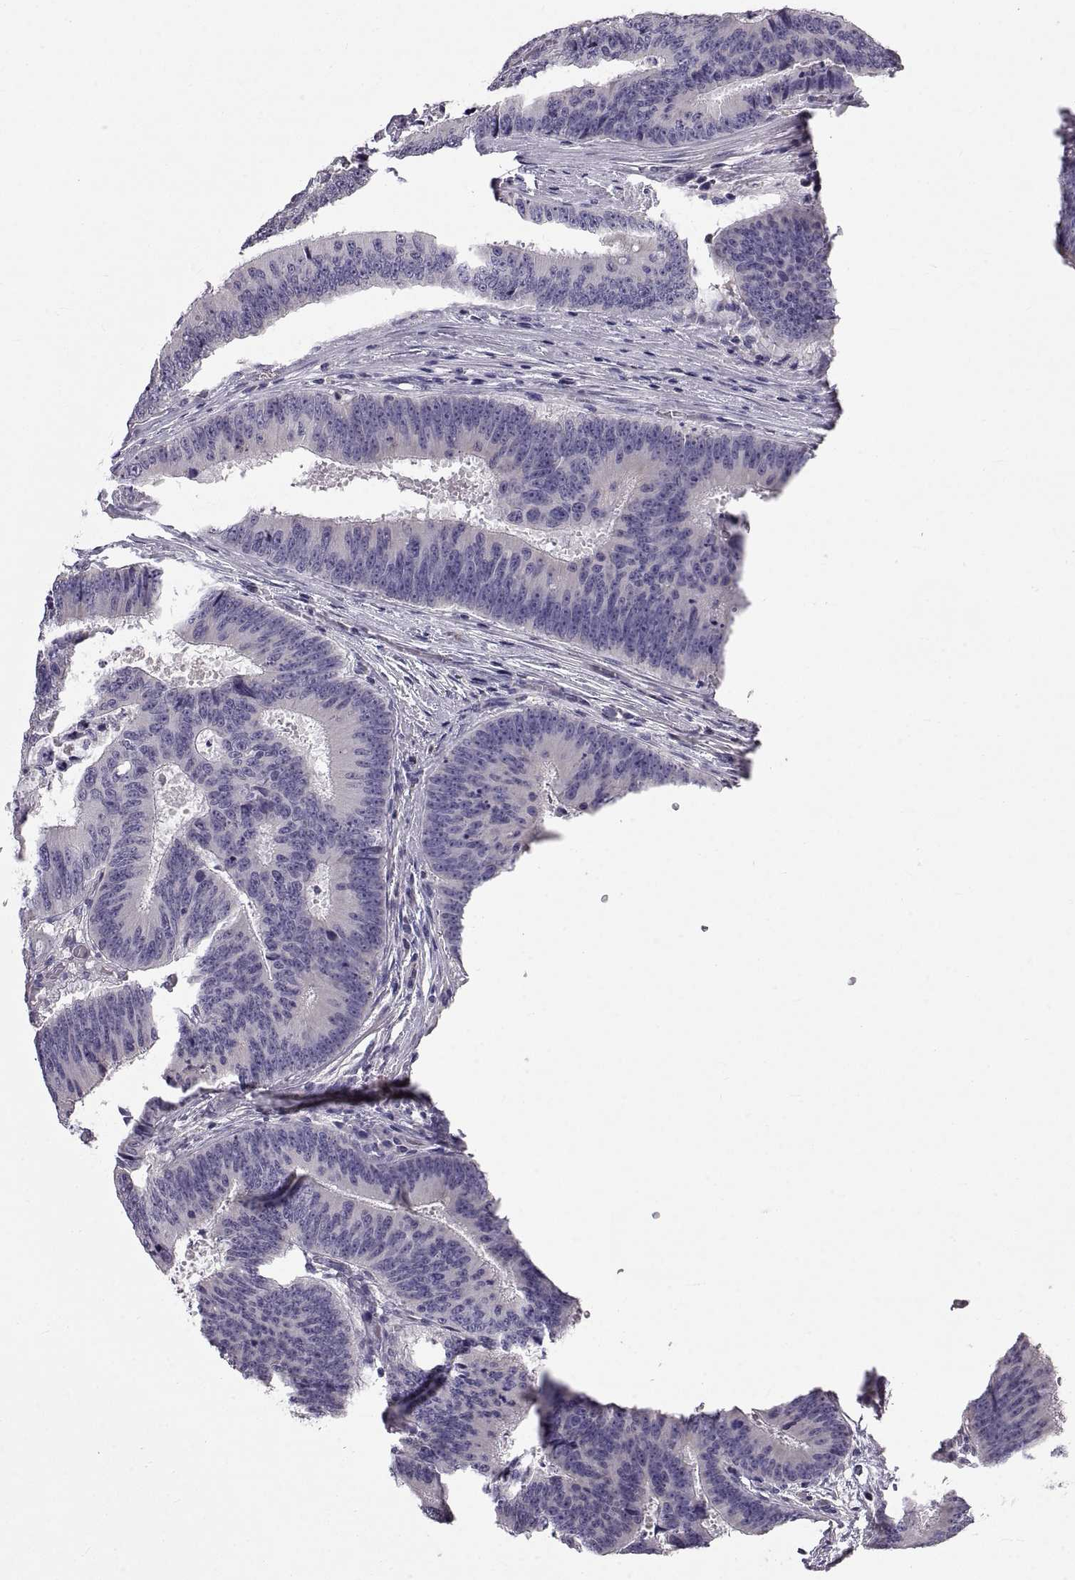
{"staining": {"intensity": "negative", "quantity": "none", "location": "none"}, "tissue": "colorectal cancer", "cell_type": "Tumor cells", "image_type": "cancer", "snomed": [{"axis": "morphology", "description": "Adenocarcinoma, NOS"}, {"axis": "topography", "description": "Colon"}], "caption": "Colorectal adenocarcinoma was stained to show a protein in brown. There is no significant staining in tumor cells.", "gene": "ADAM32", "patient": {"sex": "female", "age": 82}}